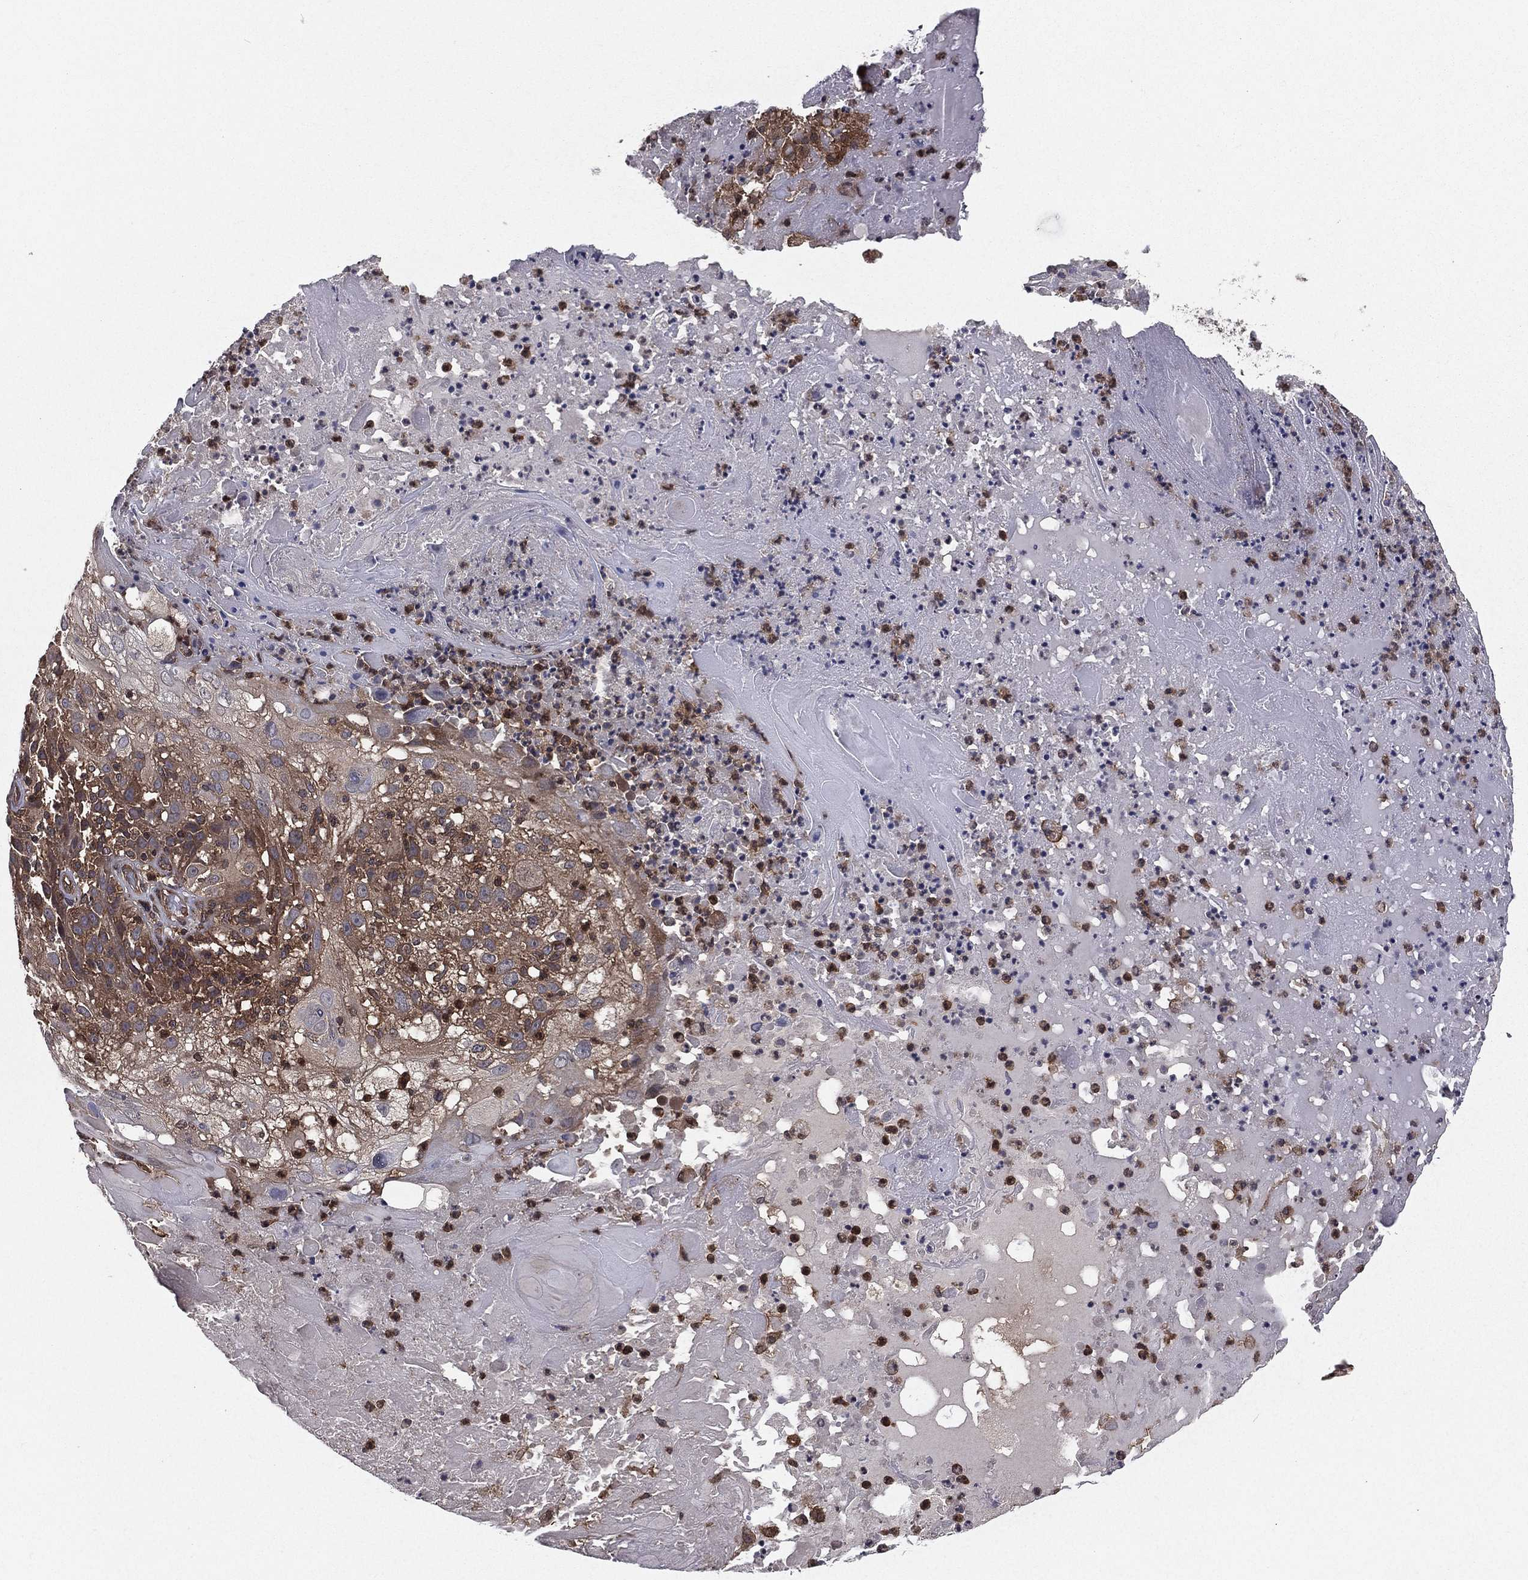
{"staining": {"intensity": "moderate", "quantity": ">75%", "location": "cytoplasmic/membranous"}, "tissue": "skin cancer", "cell_type": "Tumor cells", "image_type": "cancer", "snomed": [{"axis": "morphology", "description": "Normal tissue, NOS"}, {"axis": "morphology", "description": "Squamous cell carcinoma, NOS"}, {"axis": "topography", "description": "Skin"}], "caption": "Skin cancer (squamous cell carcinoma) stained for a protein exhibits moderate cytoplasmic/membranous positivity in tumor cells. Immunohistochemistry (ihc) stains the protein in brown and the nuclei are stained blue.", "gene": "CERT1", "patient": {"sex": "female", "age": 83}}